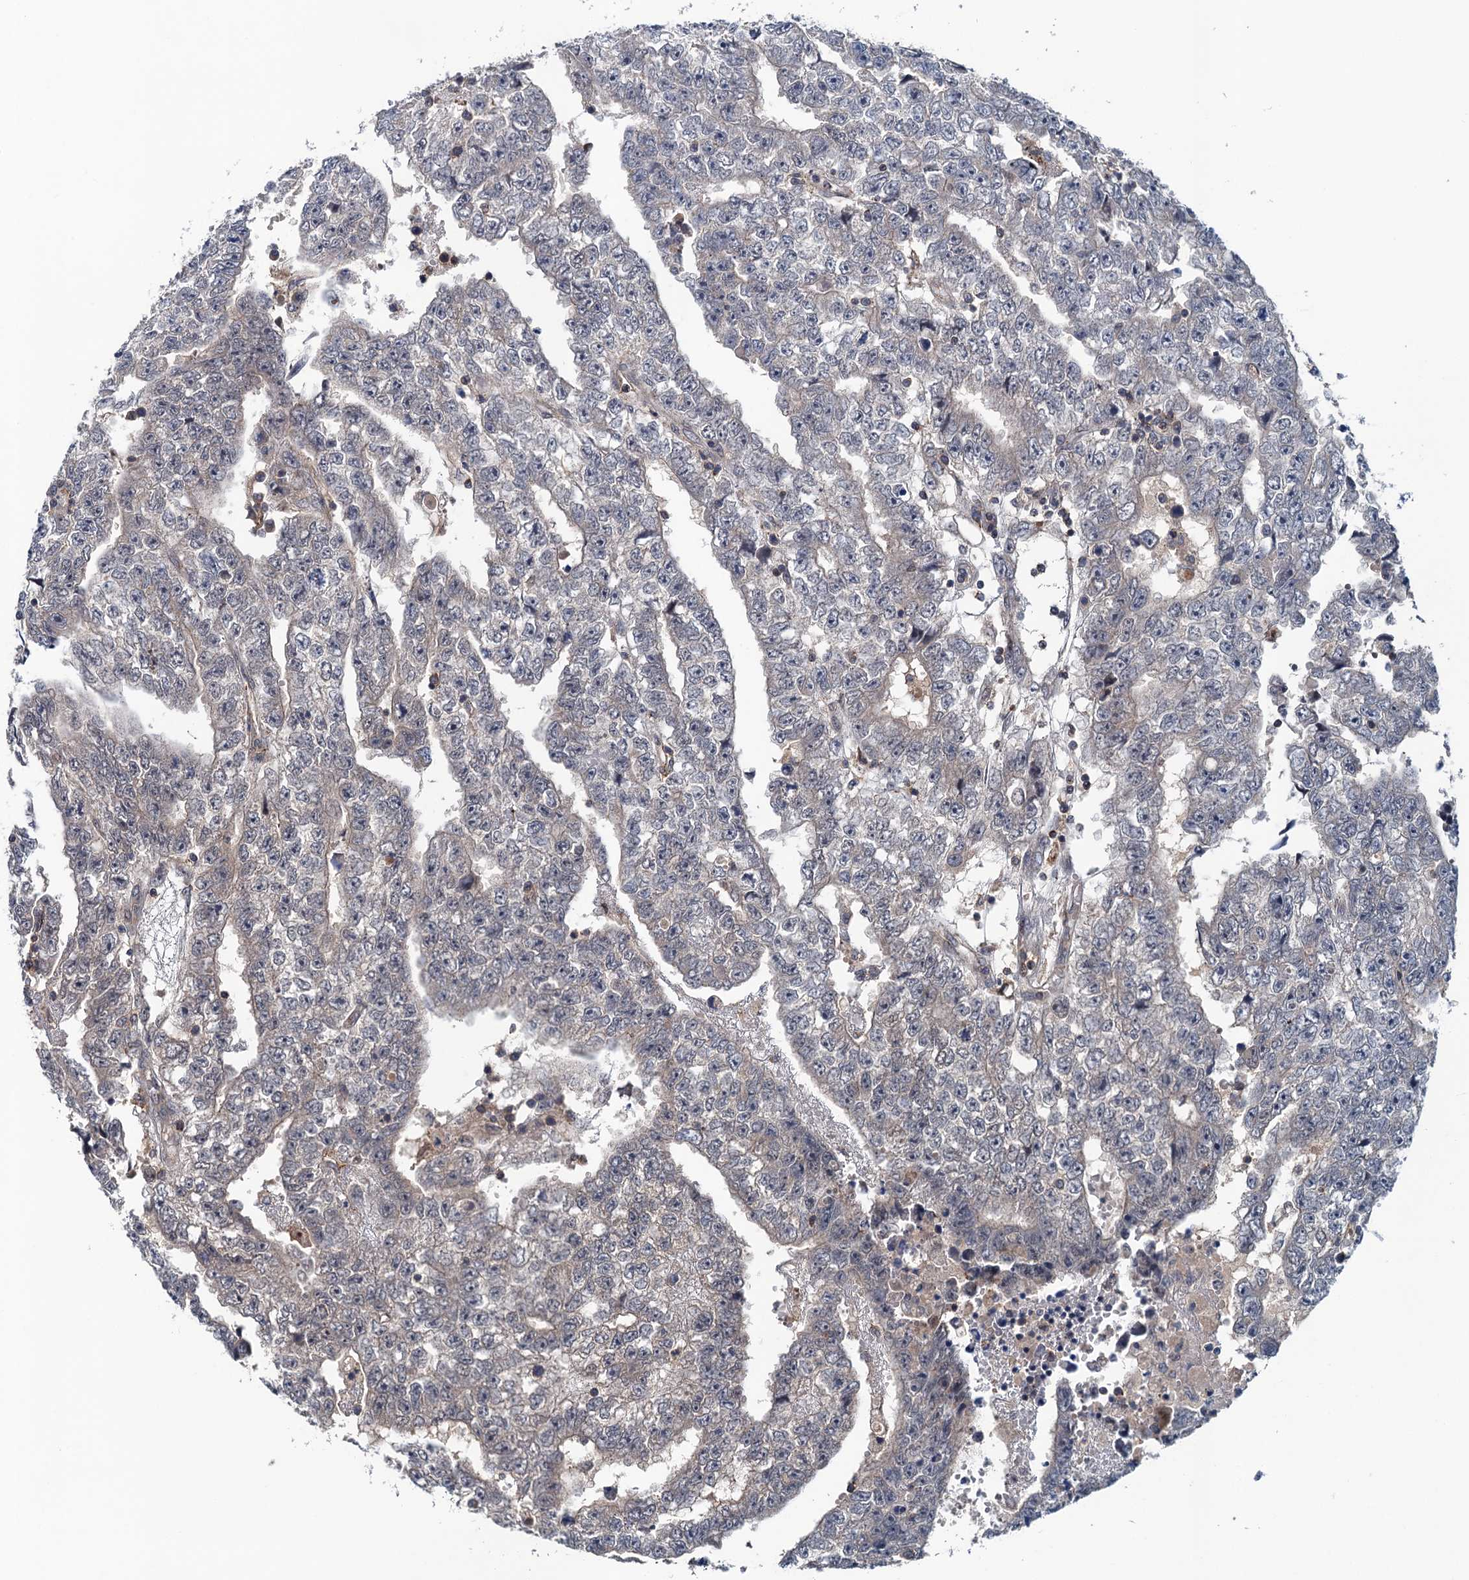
{"staining": {"intensity": "negative", "quantity": "none", "location": "none"}, "tissue": "testis cancer", "cell_type": "Tumor cells", "image_type": "cancer", "snomed": [{"axis": "morphology", "description": "Carcinoma, Embryonal, NOS"}, {"axis": "topography", "description": "Testis"}], "caption": "Human testis cancer stained for a protein using immunohistochemistry shows no positivity in tumor cells.", "gene": "RNF165", "patient": {"sex": "male", "age": 25}}